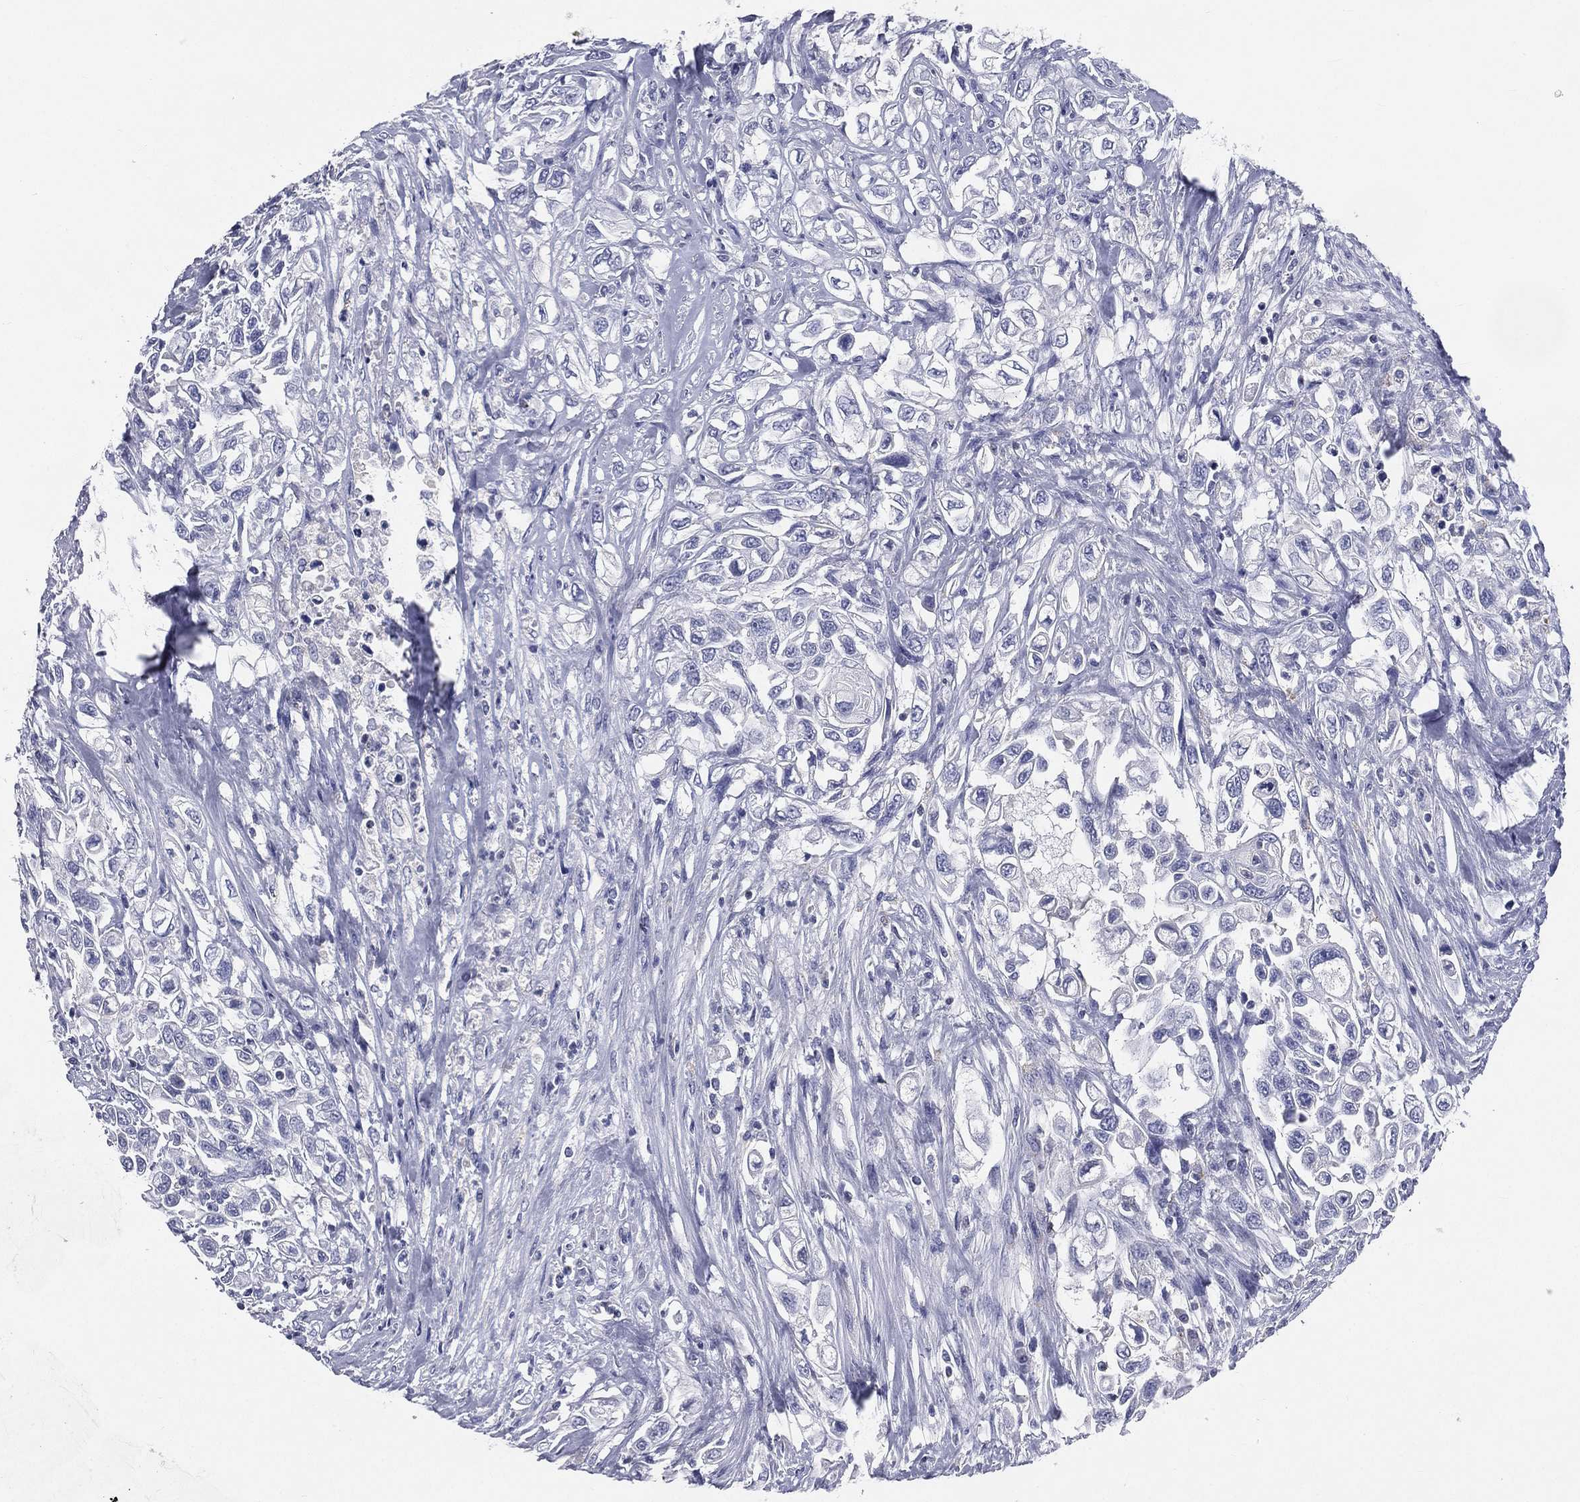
{"staining": {"intensity": "negative", "quantity": "none", "location": "none"}, "tissue": "urothelial cancer", "cell_type": "Tumor cells", "image_type": "cancer", "snomed": [{"axis": "morphology", "description": "Urothelial carcinoma, High grade"}, {"axis": "topography", "description": "Urinary bladder"}], "caption": "Photomicrograph shows no significant protein expression in tumor cells of urothelial cancer. Nuclei are stained in blue.", "gene": "IFT27", "patient": {"sex": "female", "age": 56}}